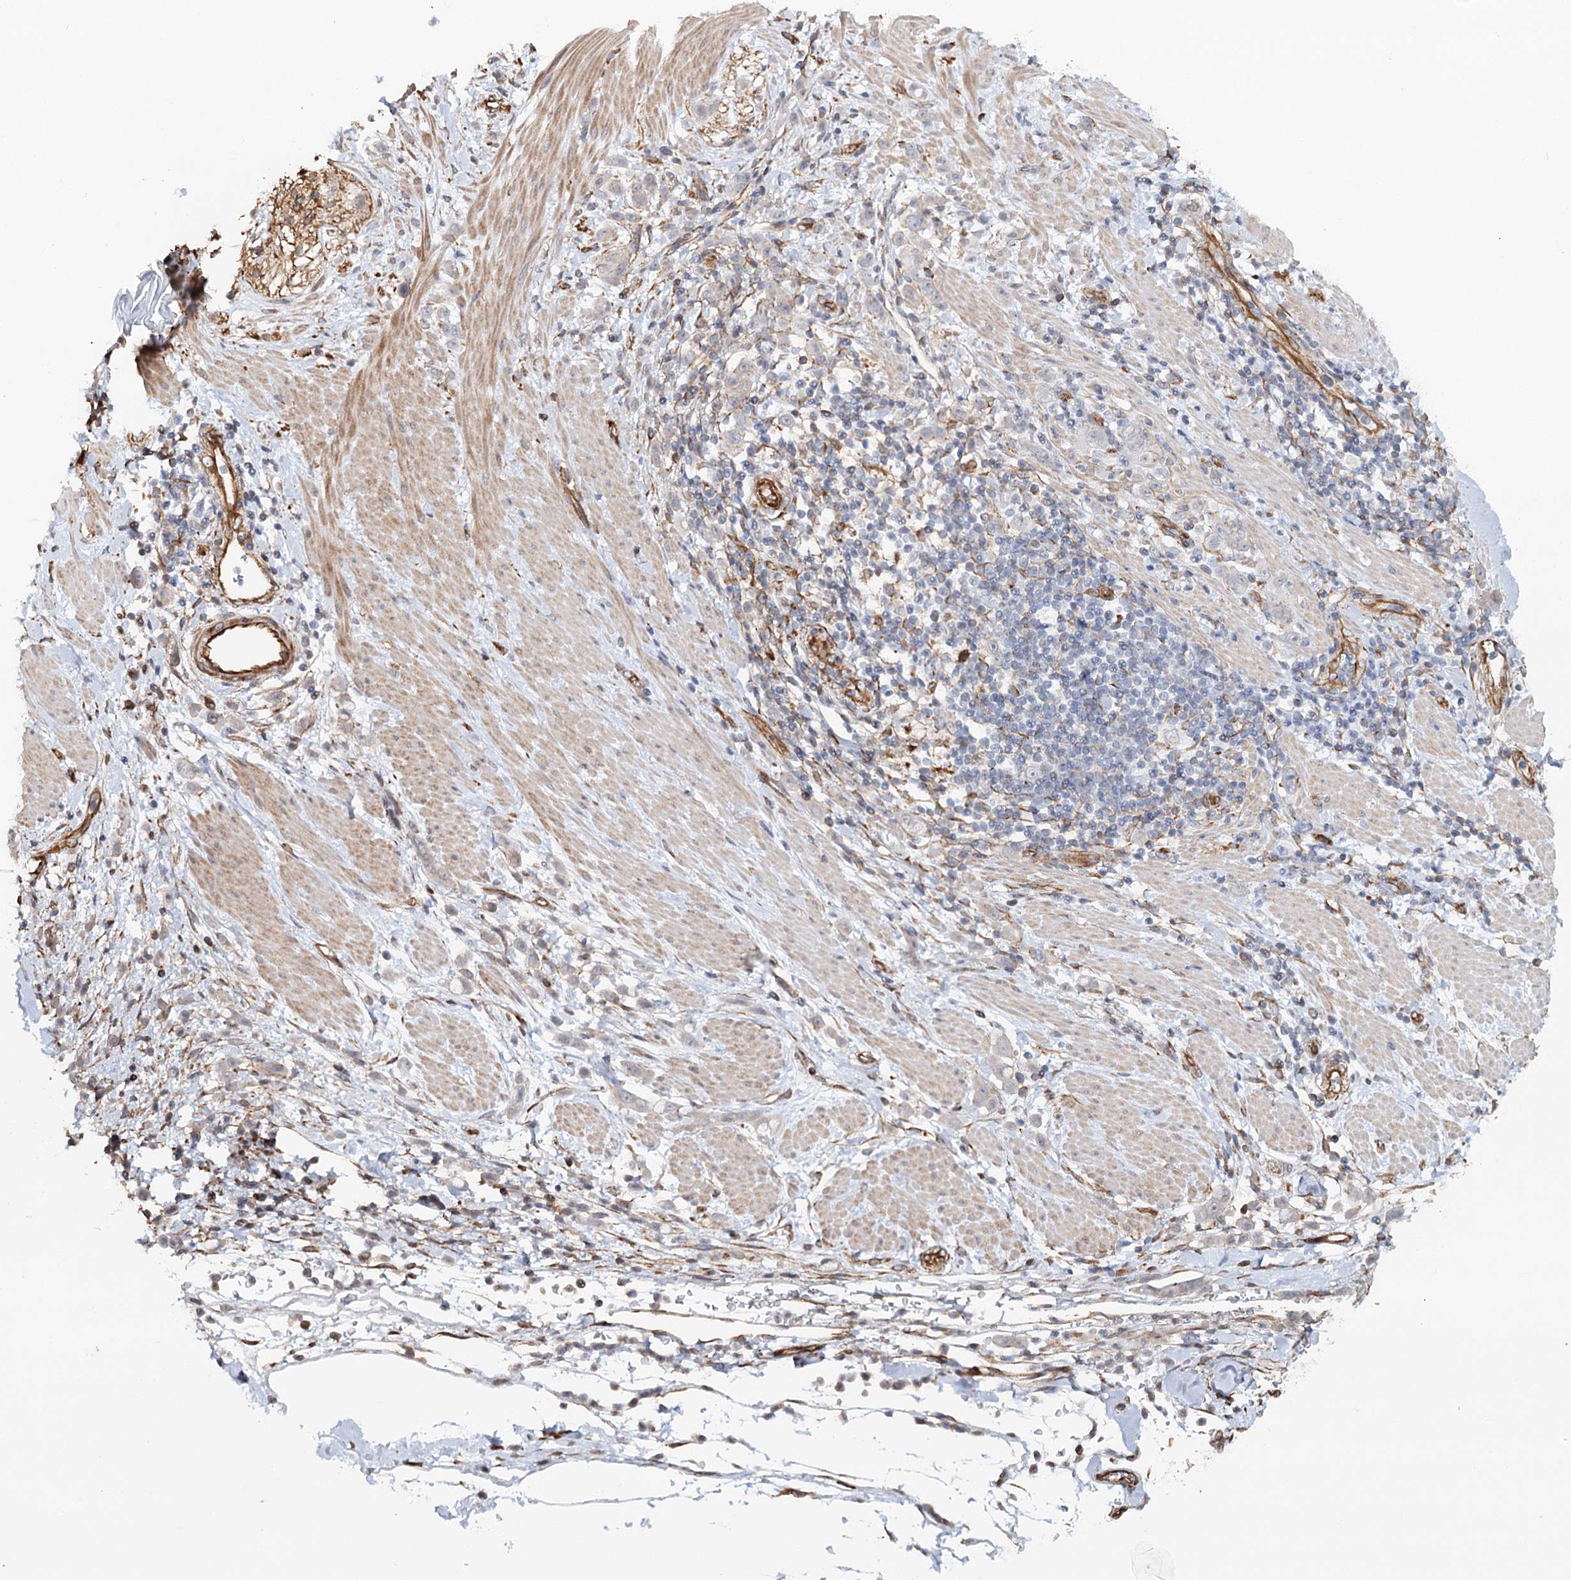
{"staining": {"intensity": "negative", "quantity": "none", "location": "none"}, "tissue": "pancreatic cancer", "cell_type": "Tumor cells", "image_type": "cancer", "snomed": [{"axis": "morphology", "description": "Normal tissue, NOS"}, {"axis": "morphology", "description": "Adenocarcinoma, NOS"}, {"axis": "topography", "description": "Pancreas"}], "caption": "Immunohistochemistry (IHC) histopathology image of neoplastic tissue: human pancreatic adenocarcinoma stained with DAB (3,3'-diaminobenzidine) shows no significant protein positivity in tumor cells. (DAB immunohistochemistry (IHC) visualized using brightfield microscopy, high magnification).", "gene": "SYNPO", "patient": {"sex": "female", "age": 64}}